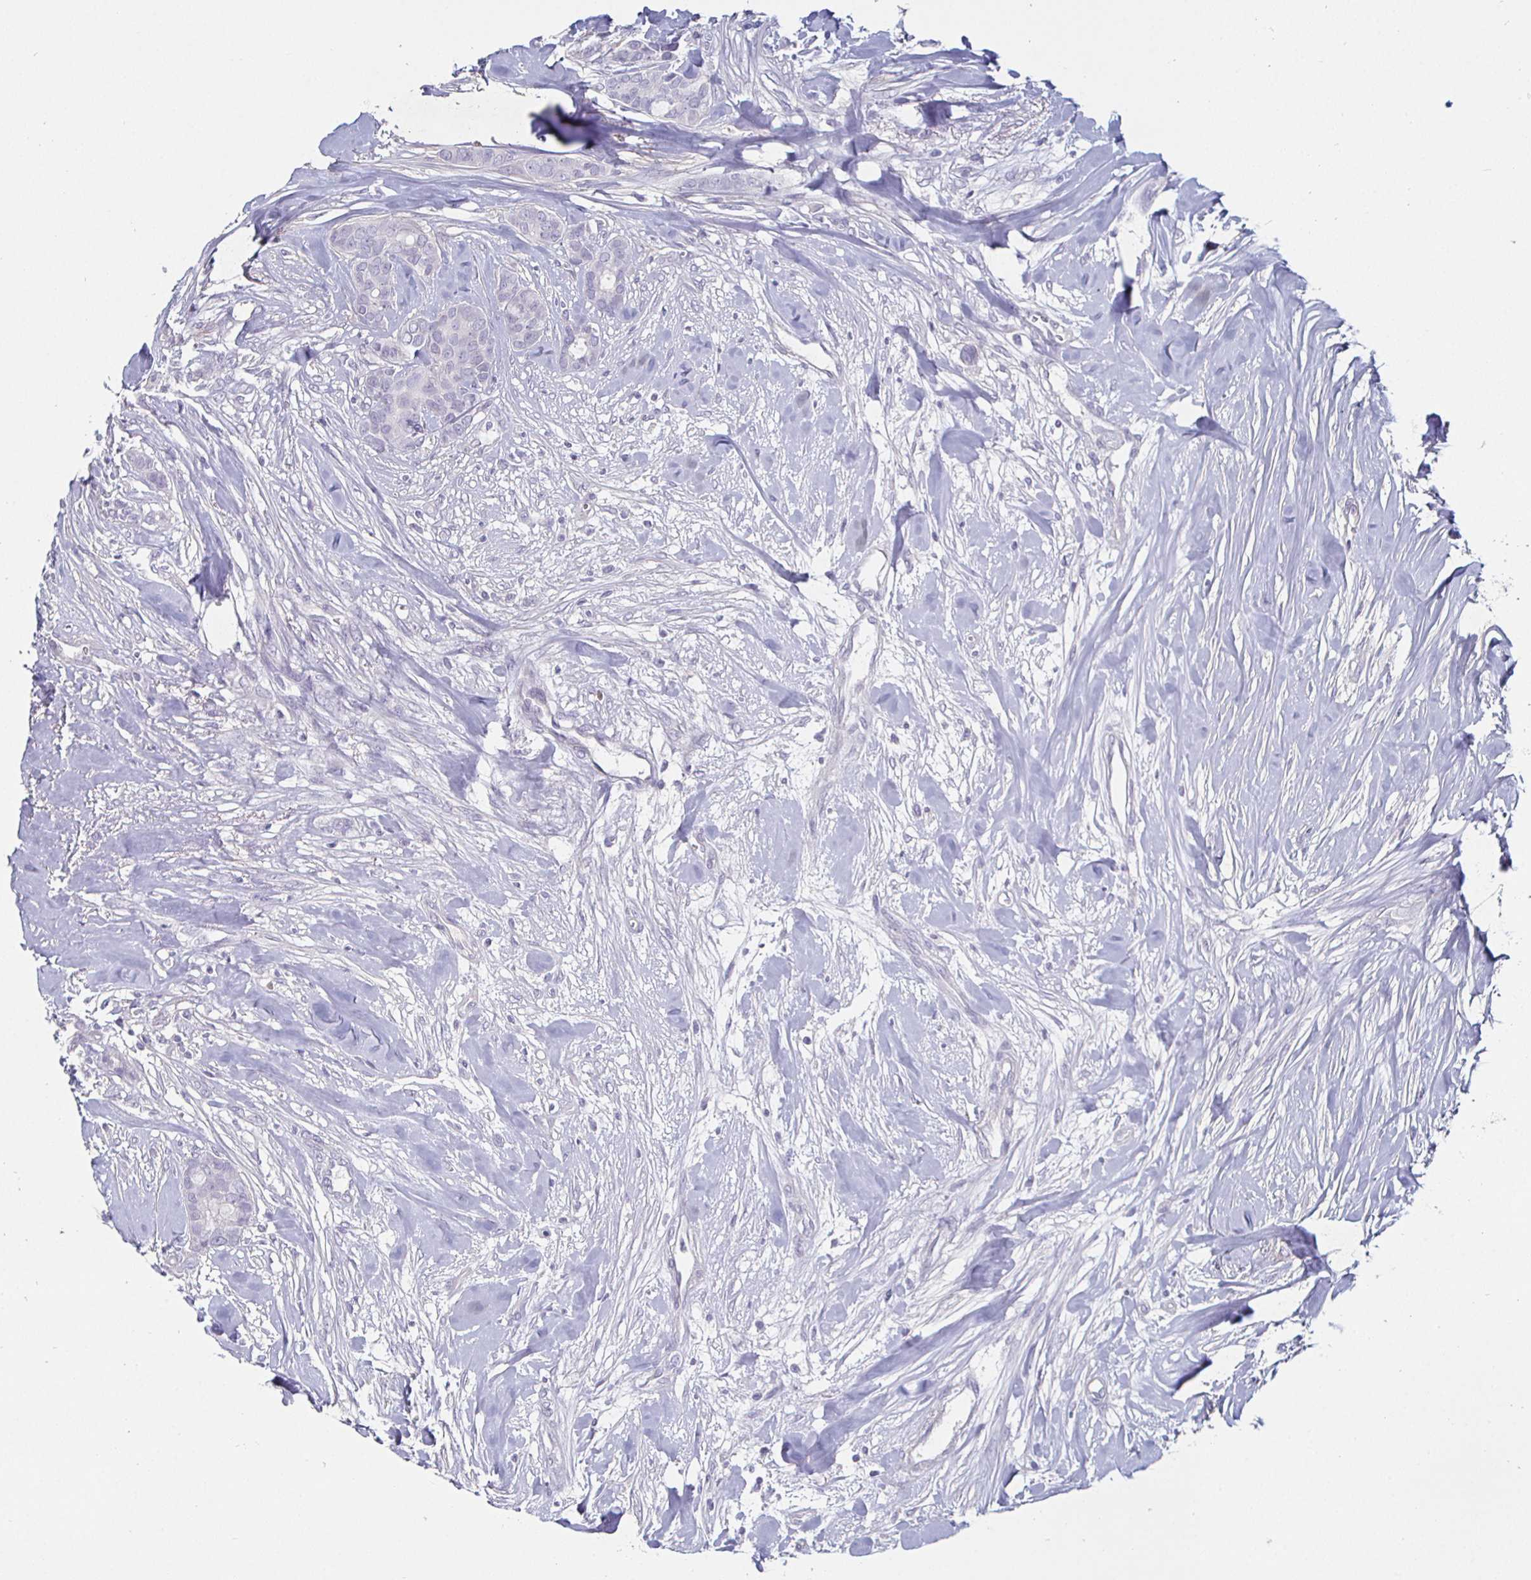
{"staining": {"intensity": "negative", "quantity": "none", "location": "none"}, "tissue": "breast cancer", "cell_type": "Tumor cells", "image_type": "cancer", "snomed": [{"axis": "morphology", "description": "Duct carcinoma"}, {"axis": "topography", "description": "Breast"}], "caption": "Image shows no protein positivity in tumor cells of breast cancer tissue.", "gene": "ENPP1", "patient": {"sex": "female", "age": 84}}